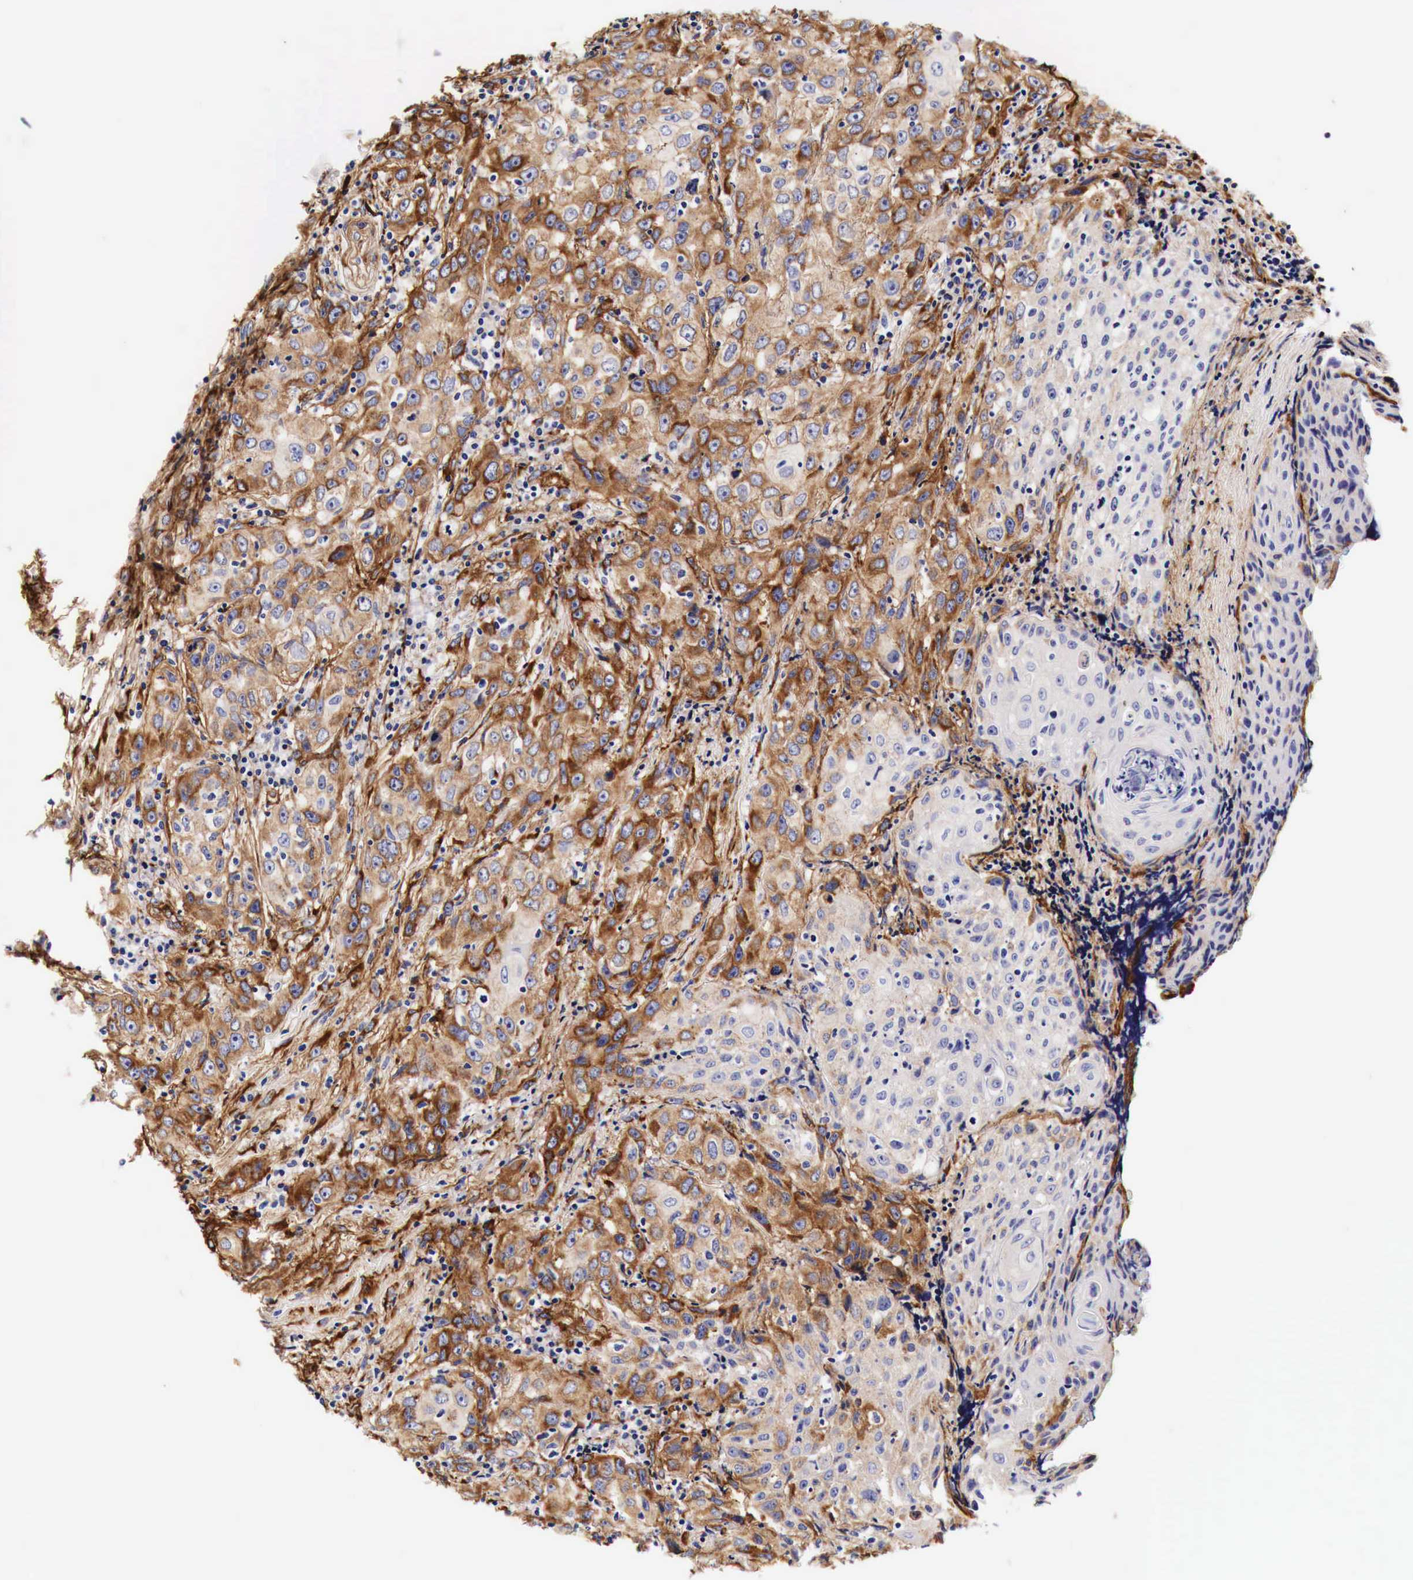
{"staining": {"intensity": "moderate", "quantity": "25%-75%", "location": "cytoplasmic/membranous"}, "tissue": "head and neck cancer", "cell_type": "Tumor cells", "image_type": "cancer", "snomed": [{"axis": "morphology", "description": "Squamous cell carcinoma, NOS"}, {"axis": "topography", "description": "Oral tissue"}, {"axis": "topography", "description": "Head-Neck"}], "caption": "Squamous cell carcinoma (head and neck) stained with a protein marker demonstrates moderate staining in tumor cells.", "gene": "LAMB2", "patient": {"sex": "female", "age": 82}}